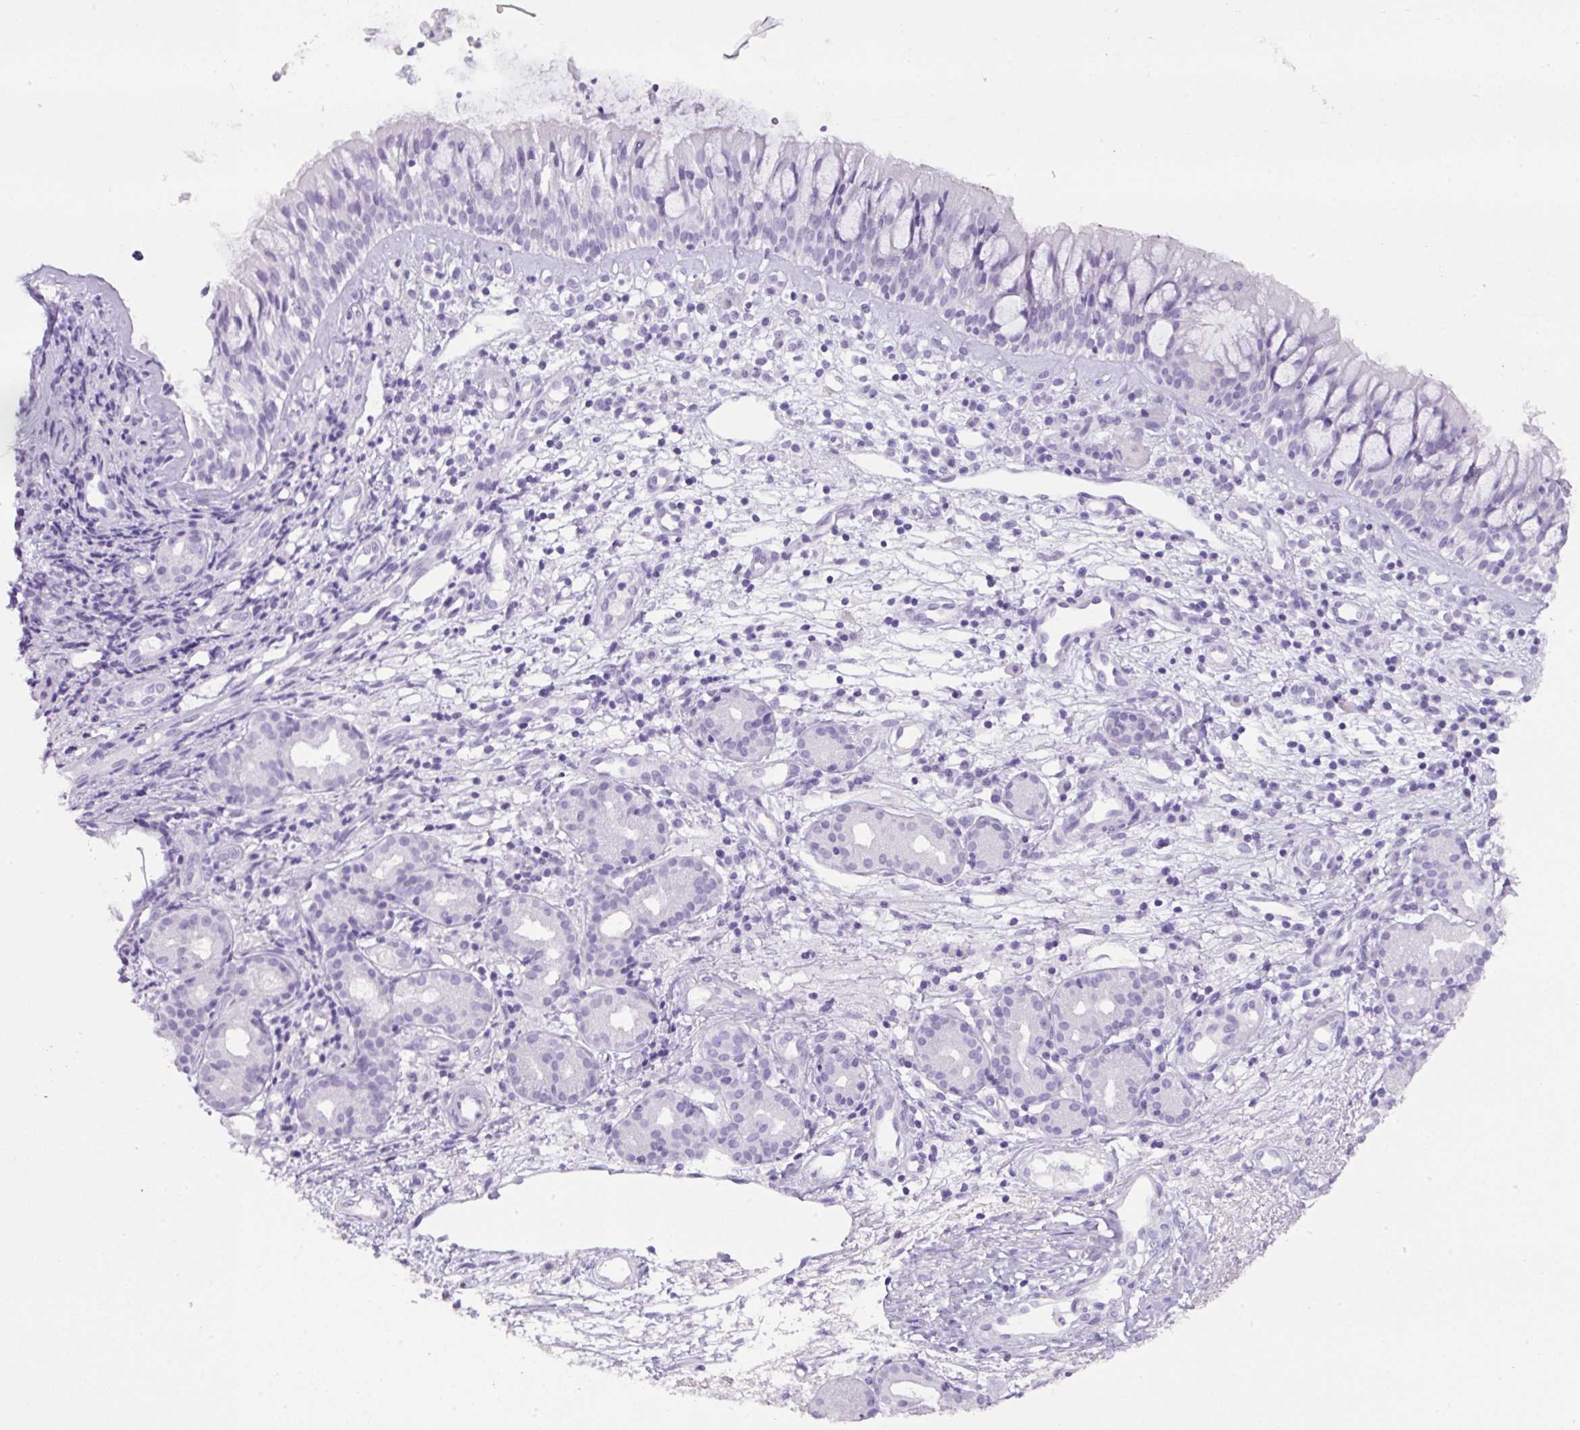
{"staining": {"intensity": "negative", "quantity": "none", "location": "none"}, "tissue": "nasopharynx", "cell_type": "Respiratory epithelial cells", "image_type": "normal", "snomed": [{"axis": "morphology", "description": "Normal tissue, NOS"}, {"axis": "topography", "description": "Nasopharynx"}], "caption": "This is a histopathology image of immunohistochemistry (IHC) staining of benign nasopharynx, which shows no expression in respiratory epithelial cells. (Brightfield microscopy of DAB (3,3'-diaminobenzidine) immunohistochemistry (IHC) at high magnification).", "gene": "TNP1", "patient": {"sex": "female", "age": 62}}